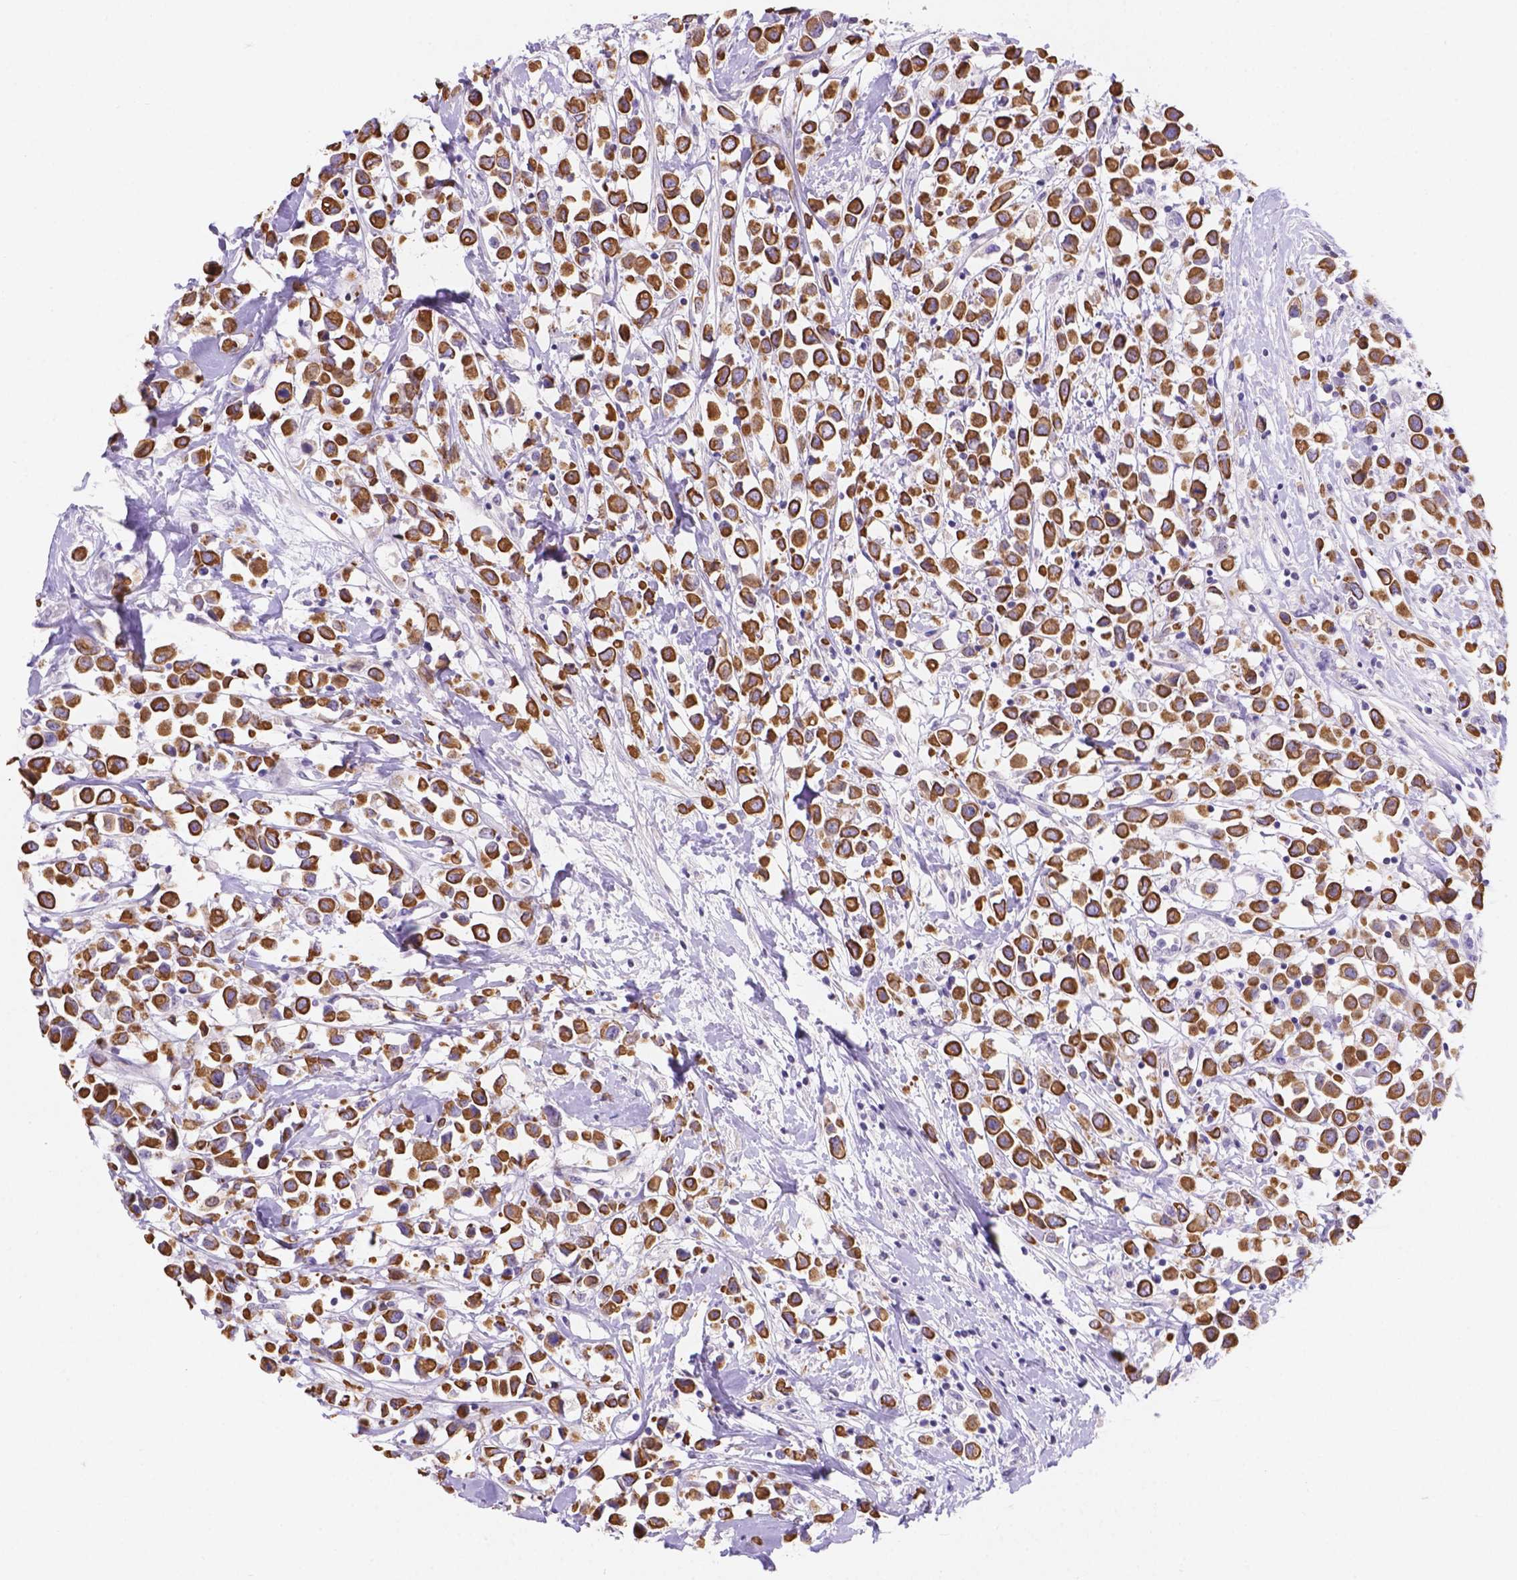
{"staining": {"intensity": "strong", "quantity": ">75%", "location": "cytoplasmic/membranous"}, "tissue": "breast cancer", "cell_type": "Tumor cells", "image_type": "cancer", "snomed": [{"axis": "morphology", "description": "Duct carcinoma"}, {"axis": "topography", "description": "Breast"}], "caption": "Immunohistochemical staining of infiltrating ductal carcinoma (breast) demonstrates high levels of strong cytoplasmic/membranous staining in about >75% of tumor cells. The protein of interest is shown in brown color, while the nuclei are stained blue.", "gene": "DMWD", "patient": {"sex": "female", "age": 61}}